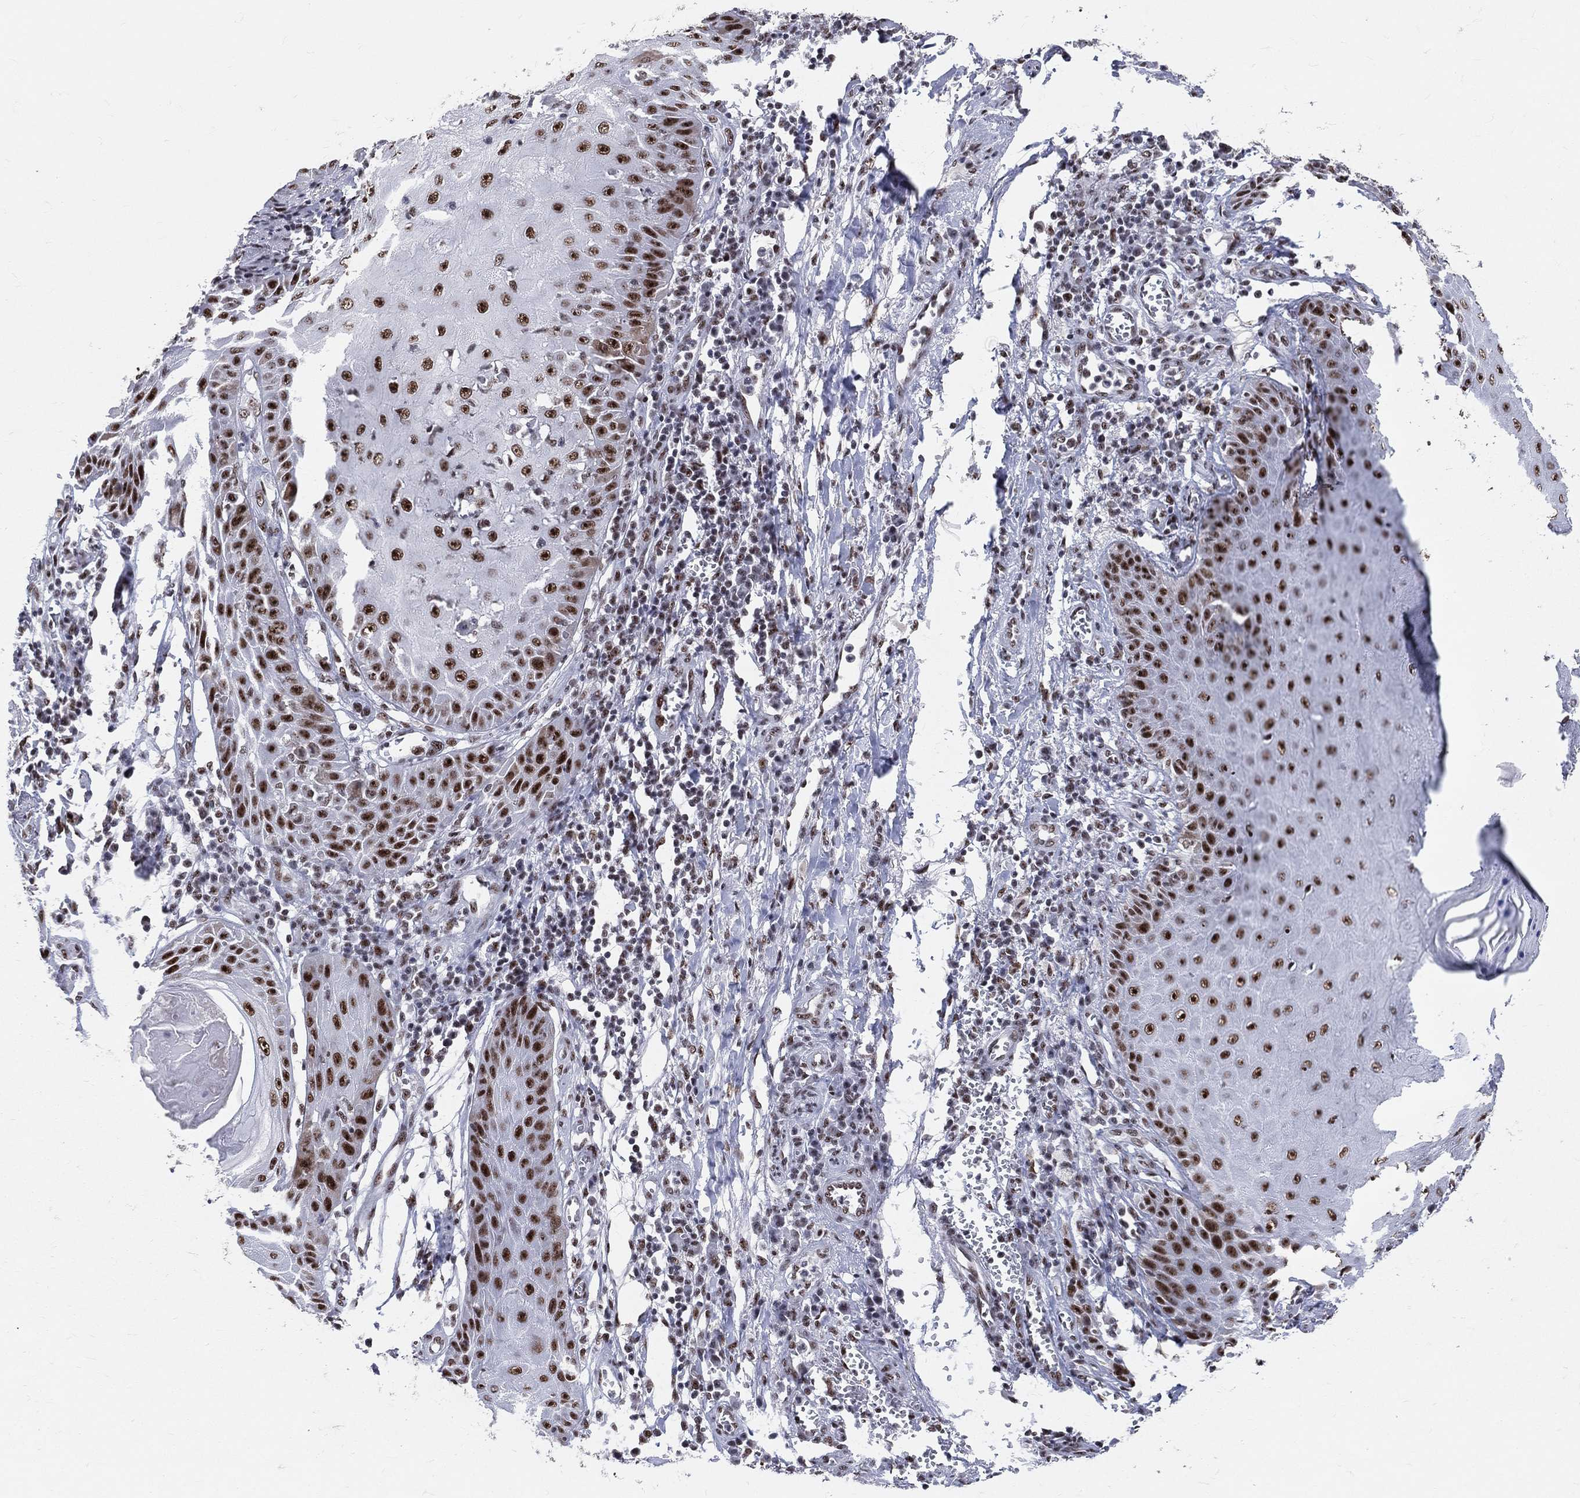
{"staining": {"intensity": "strong", "quantity": ">75%", "location": "nuclear"}, "tissue": "skin cancer", "cell_type": "Tumor cells", "image_type": "cancer", "snomed": [{"axis": "morphology", "description": "Squamous cell carcinoma, NOS"}, {"axis": "topography", "description": "Skin"}], "caption": "Protein staining of squamous cell carcinoma (skin) tissue reveals strong nuclear expression in about >75% of tumor cells.", "gene": "CDK7", "patient": {"sex": "male", "age": 70}}